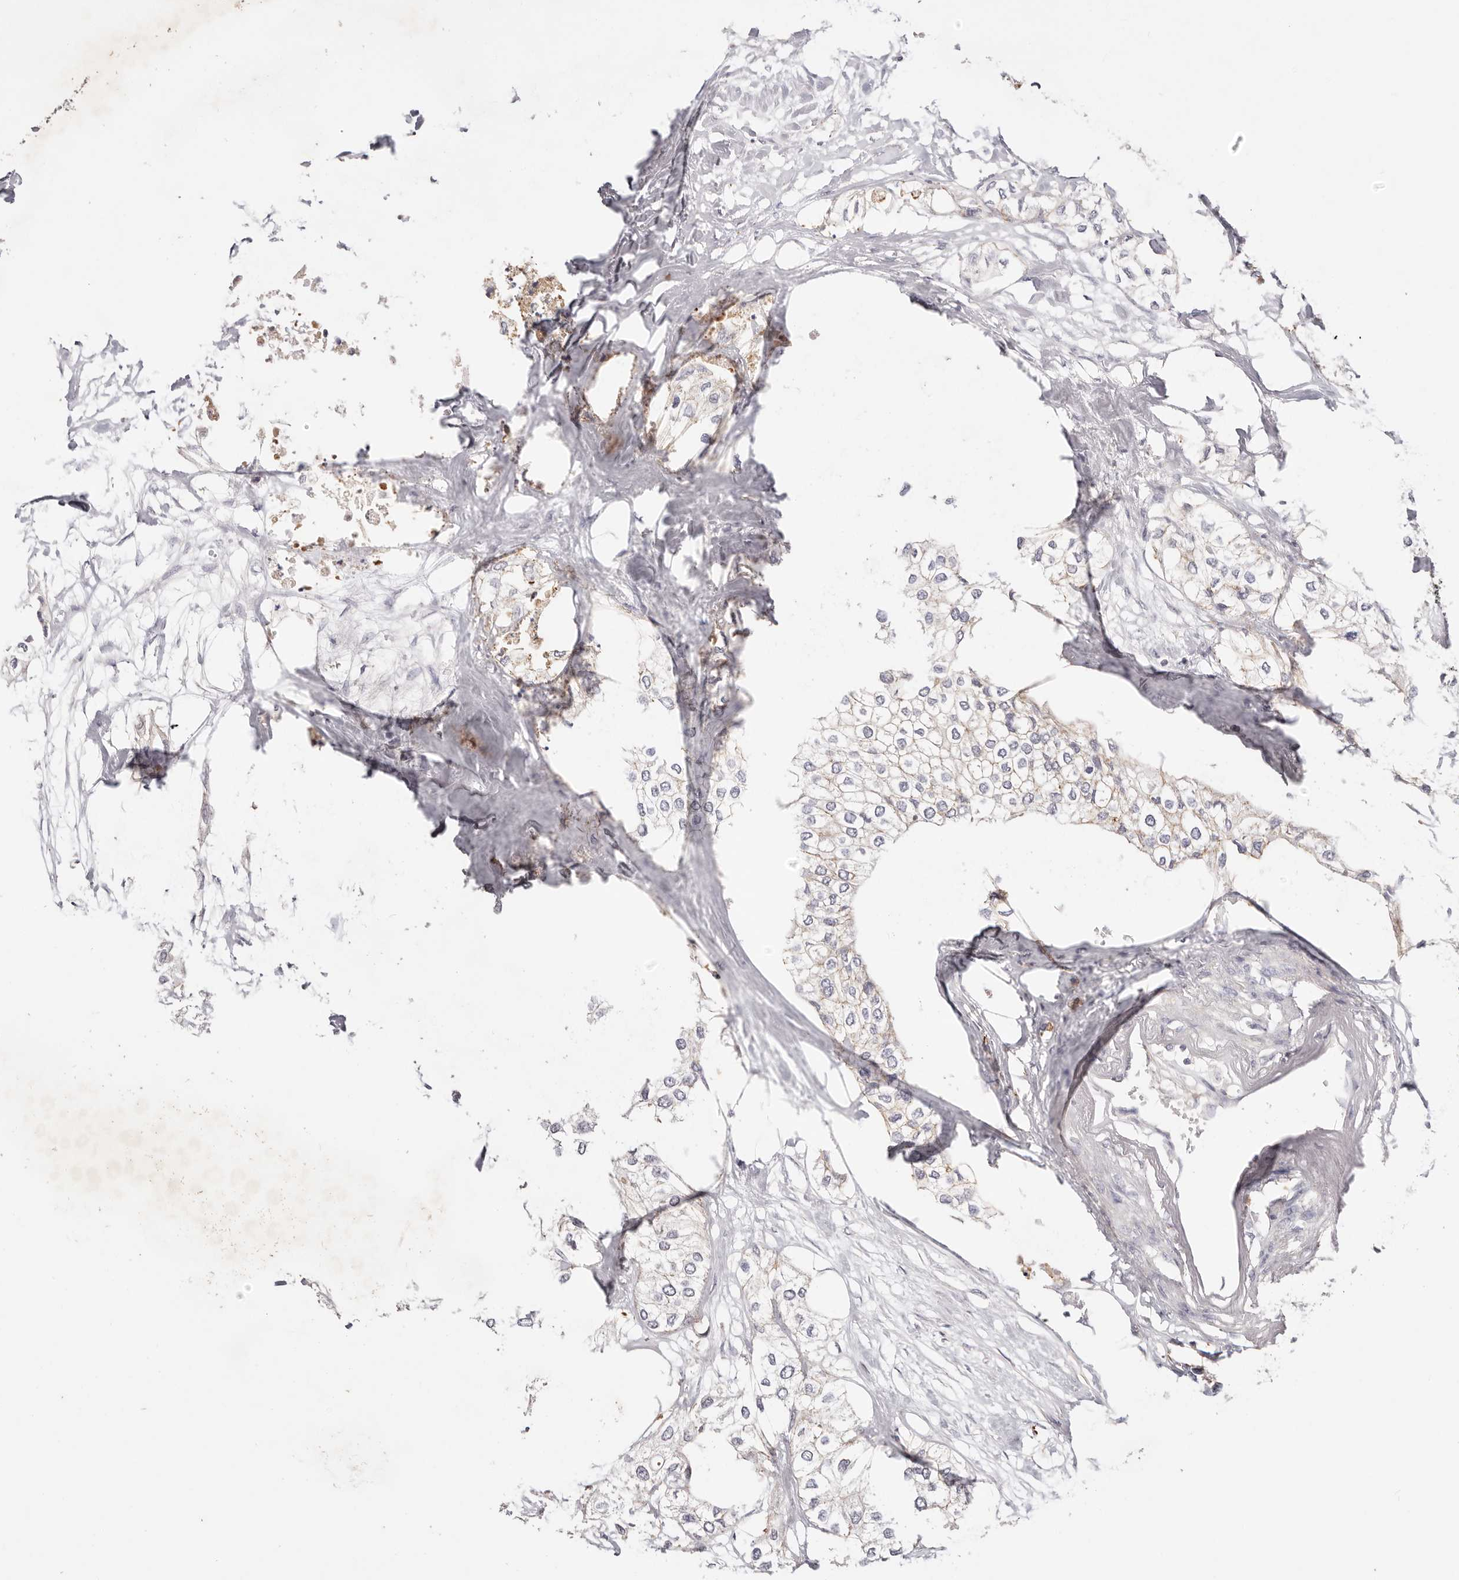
{"staining": {"intensity": "negative", "quantity": "none", "location": "none"}, "tissue": "urothelial cancer", "cell_type": "Tumor cells", "image_type": "cancer", "snomed": [{"axis": "morphology", "description": "Urothelial carcinoma, High grade"}, {"axis": "topography", "description": "Urinary bladder"}], "caption": "This is an immunohistochemistry (IHC) photomicrograph of human urothelial carcinoma (high-grade). There is no positivity in tumor cells.", "gene": "SLC35B2", "patient": {"sex": "male", "age": 64}}